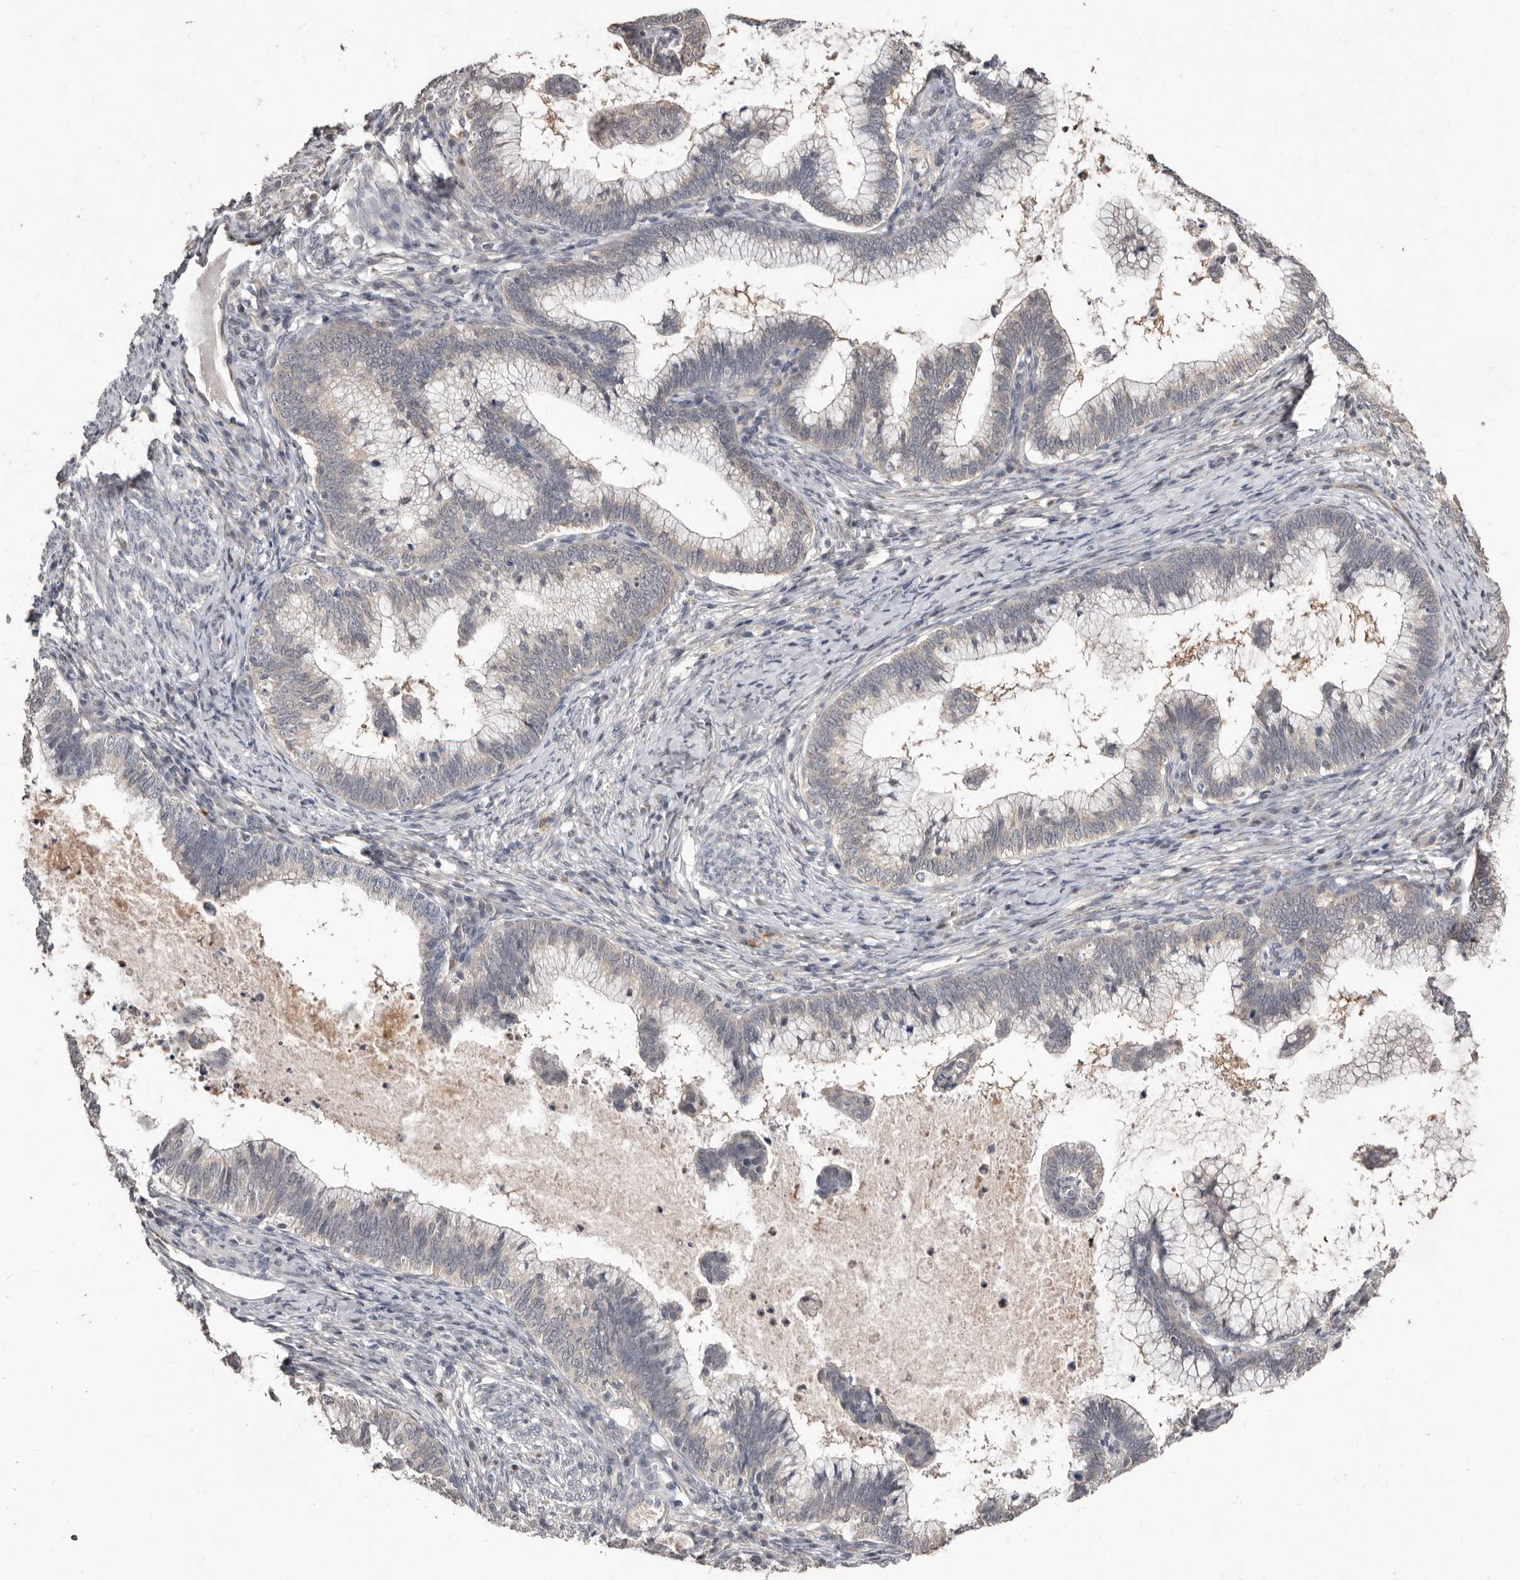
{"staining": {"intensity": "negative", "quantity": "none", "location": "none"}, "tissue": "cervical cancer", "cell_type": "Tumor cells", "image_type": "cancer", "snomed": [{"axis": "morphology", "description": "Adenocarcinoma, NOS"}, {"axis": "topography", "description": "Cervix"}], "caption": "The immunohistochemistry histopathology image has no significant staining in tumor cells of cervical cancer tissue. (DAB IHC, high magnification).", "gene": "SULT1E1", "patient": {"sex": "female", "age": 36}}